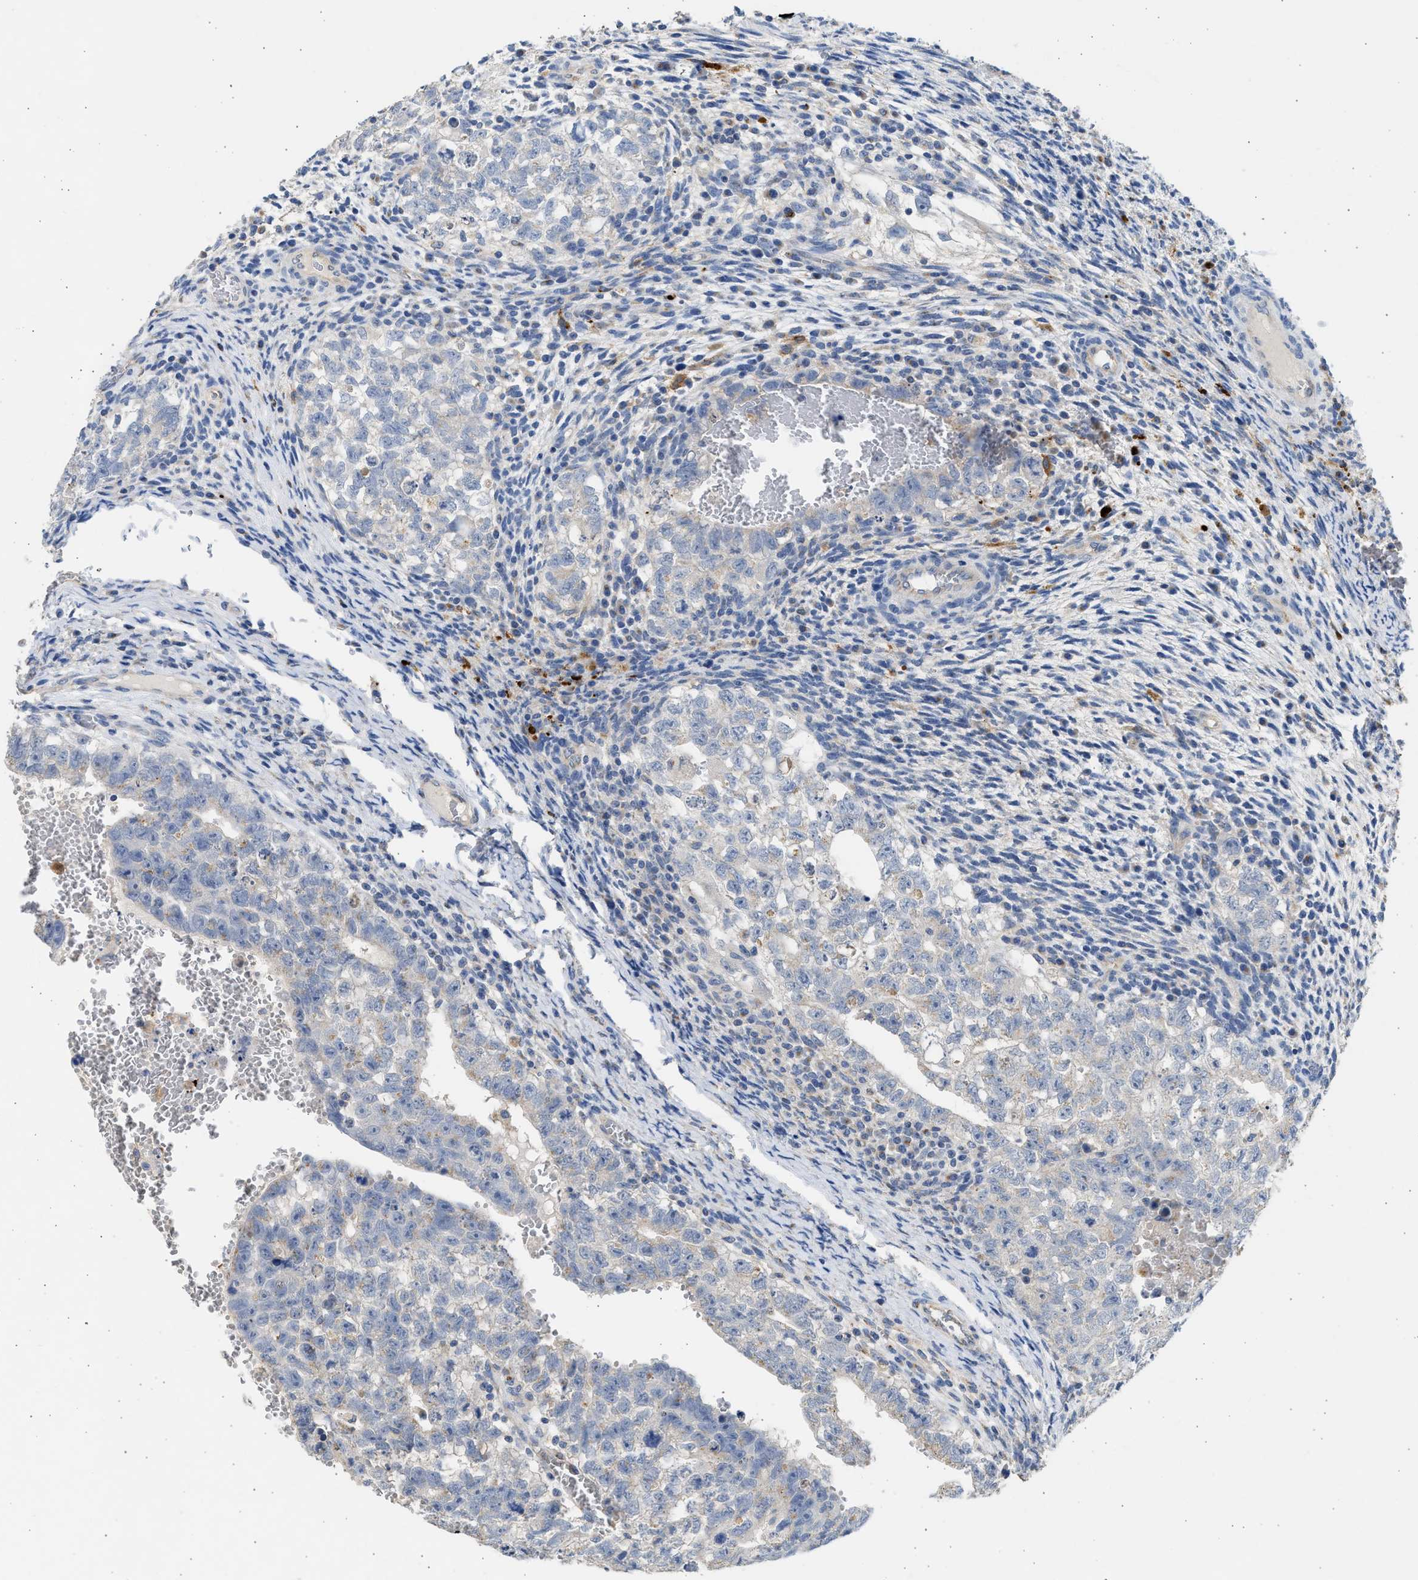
{"staining": {"intensity": "weak", "quantity": "<25%", "location": "cytoplasmic/membranous"}, "tissue": "testis cancer", "cell_type": "Tumor cells", "image_type": "cancer", "snomed": [{"axis": "morphology", "description": "Seminoma, NOS"}, {"axis": "morphology", "description": "Carcinoma, Embryonal, NOS"}, {"axis": "topography", "description": "Testis"}], "caption": "Micrograph shows no significant protein positivity in tumor cells of testis embryonal carcinoma.", "gene": "IPO8", "patient": {"sex": "male", "age": 38}}